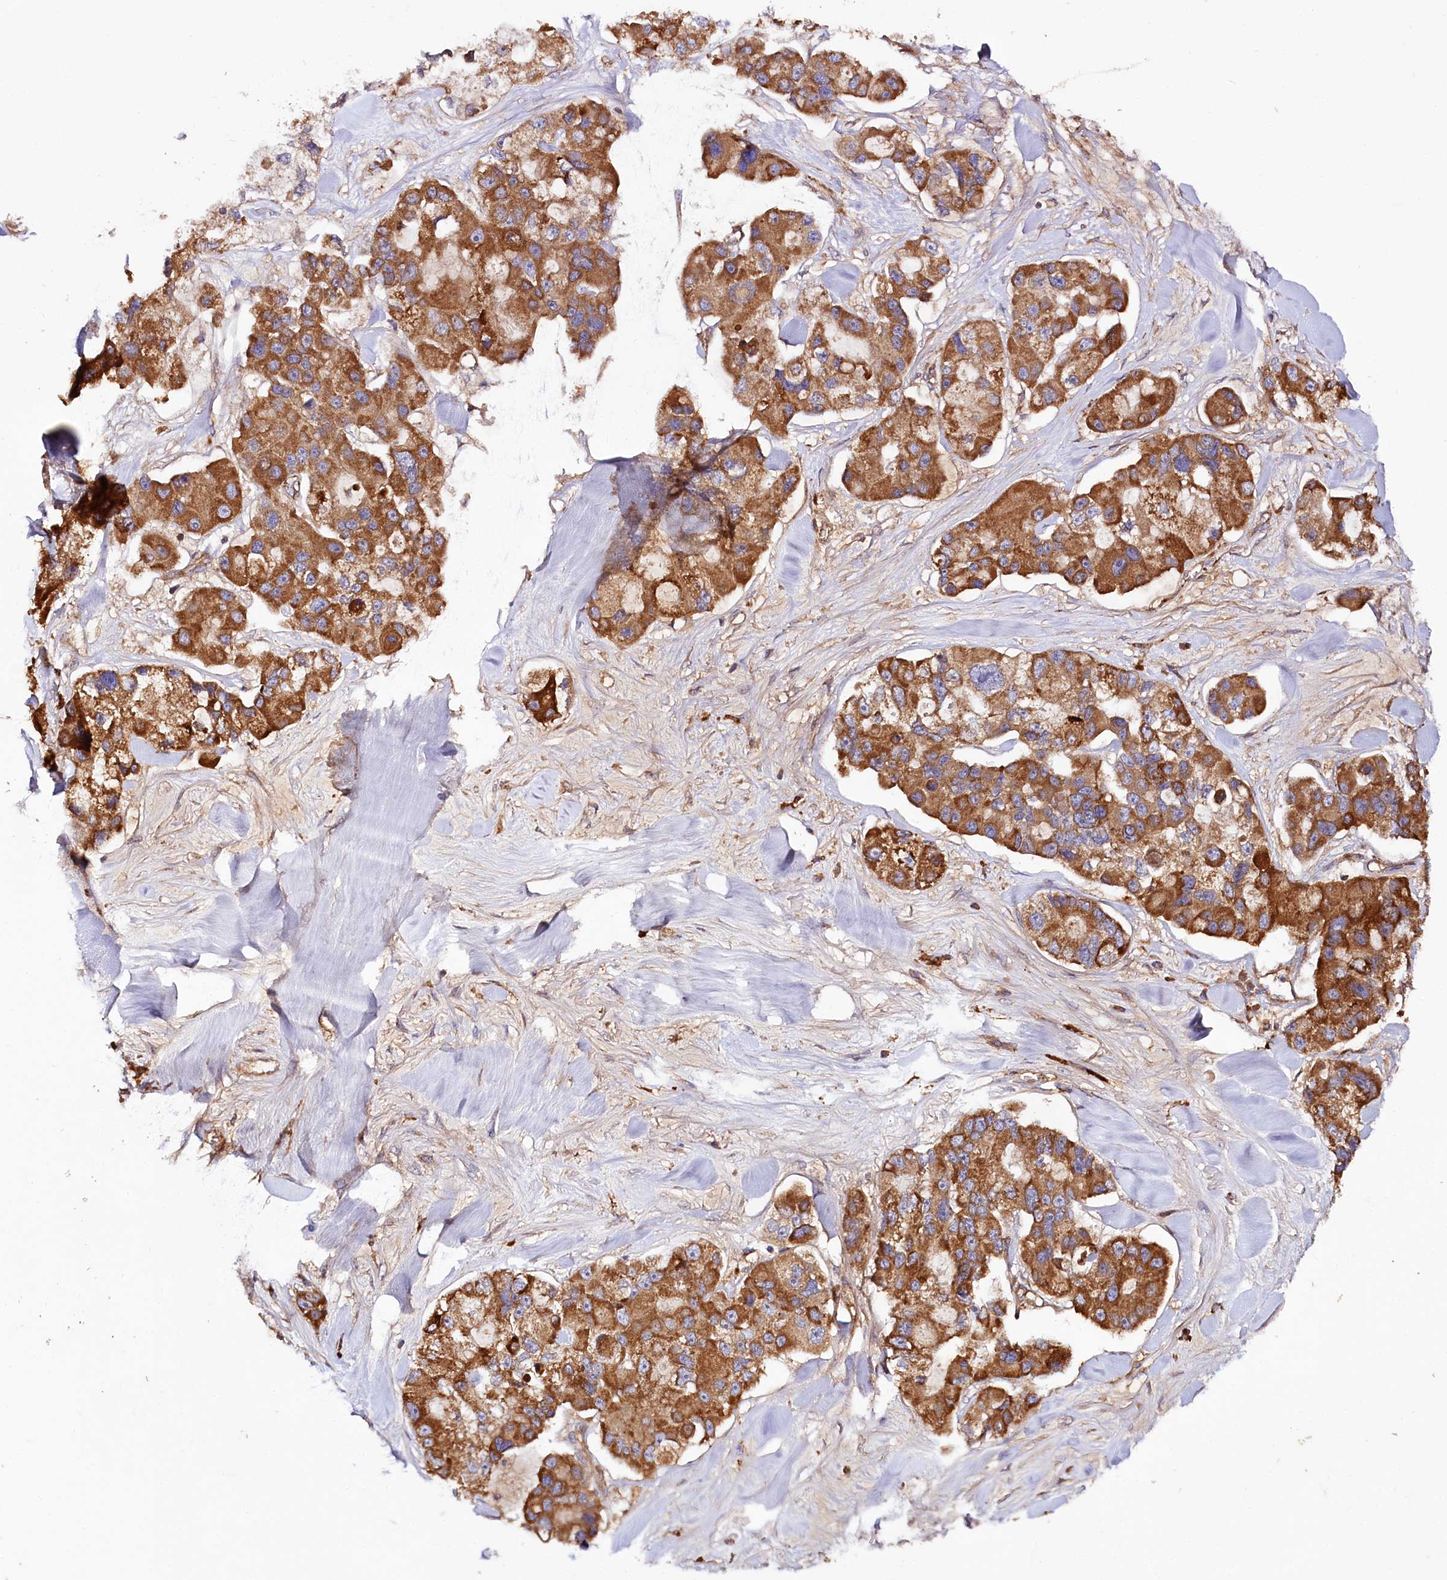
{"staining": {"intensity": "moderate", "quantity": ">75%", "location": "cytoplasmic/membranous"}, "tissue": "lung cancer", "cell_type": "Tumor cells", "image_type": "cancer", "snomed": [{"axis": "morphology", "description": "Adenocarcinoma, NOS"}, {"axis": "topography", "description": "Lung"}], "caption": "Protein staining demonstrates moderate cytoplasmic/membranous expression in about >75% of tumor cells in lung cancer.", "gene": "CEP295", "patient": {"sex": "female", "age": 54}}